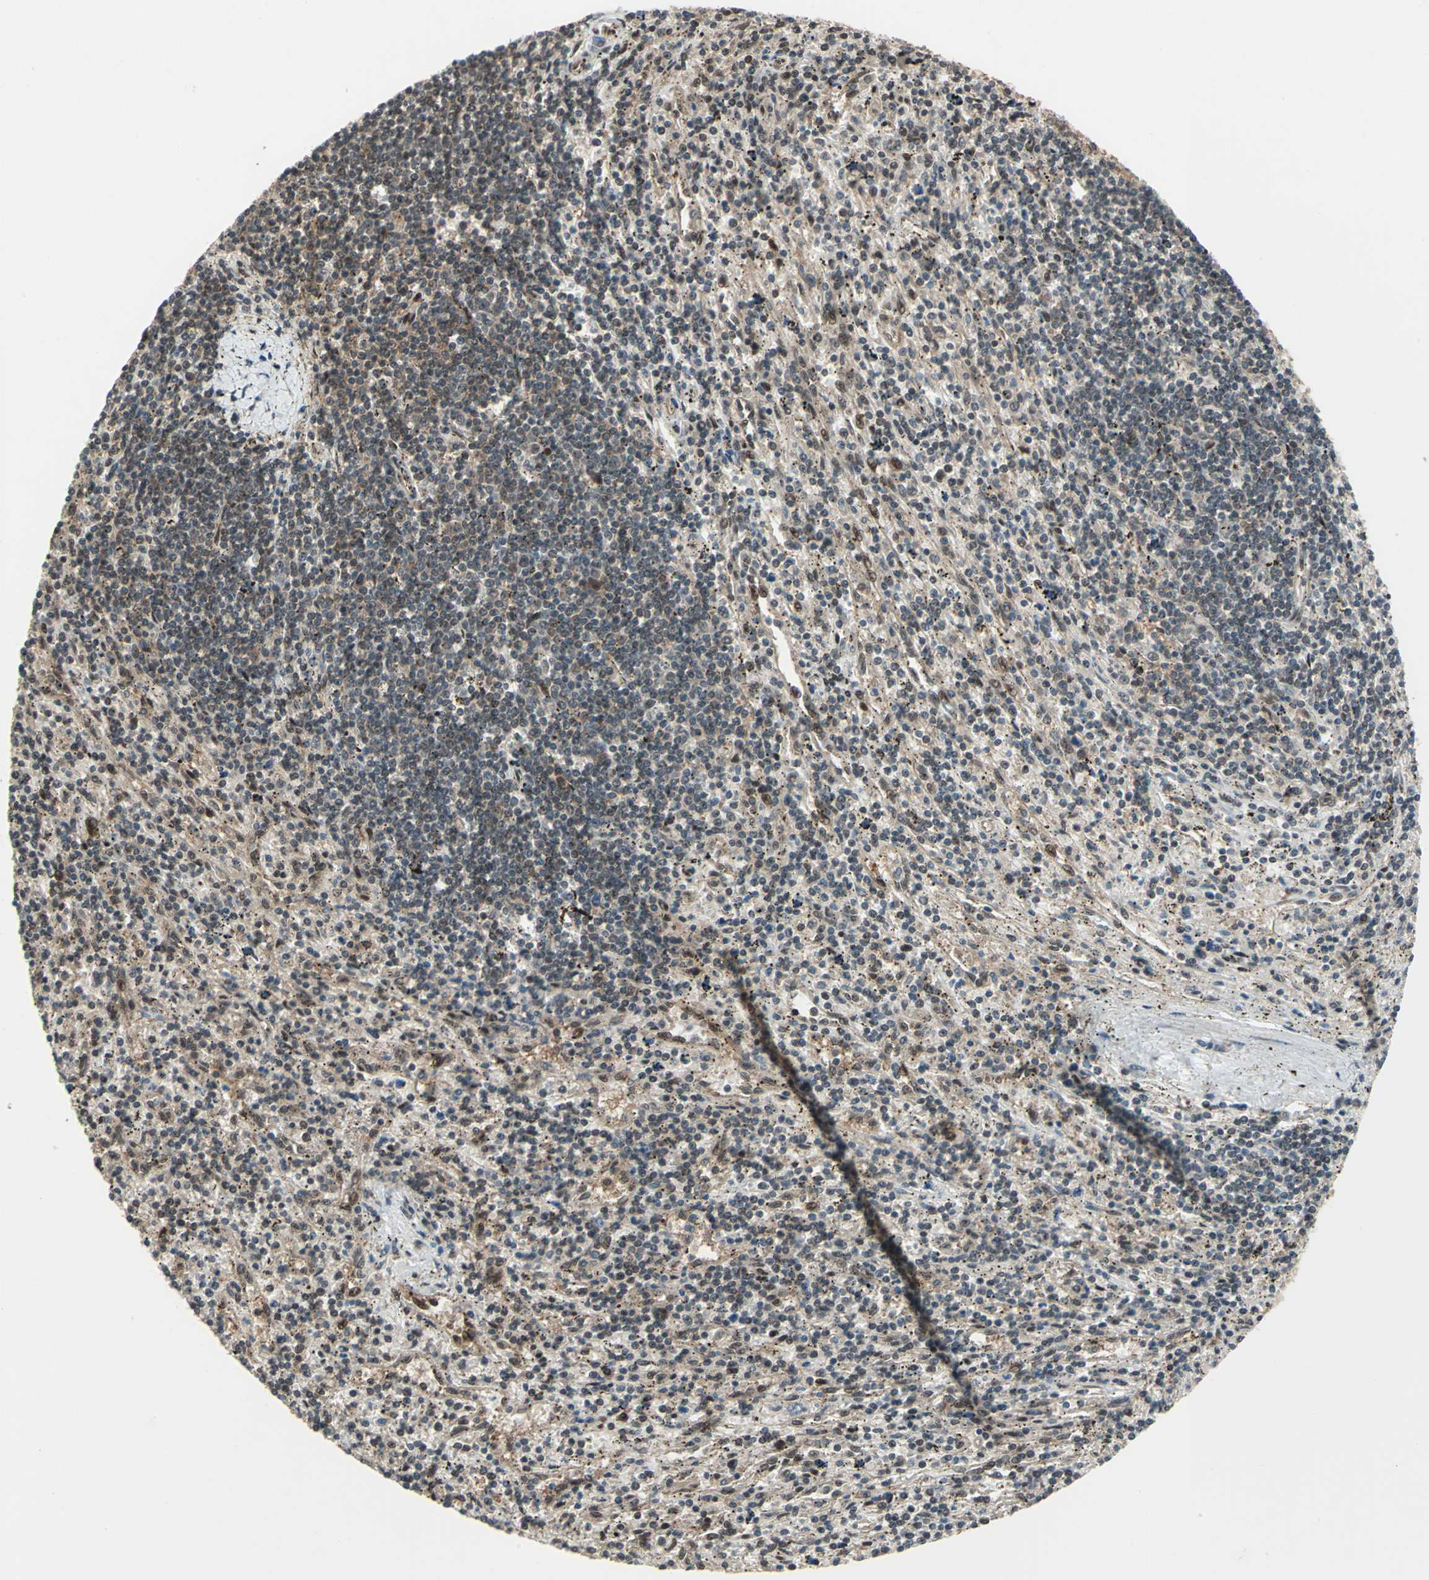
{"staining": {"intensity": "weak", "quantity": ">75%", "location": "cytoplasmic/membranous,nuclear"}, "tissue": "lymphoma", "cell_type": "Tumor cells", "image_type": "cancer", "snomed": [{"axis": "morphology", "description": "Malignant lymphoma, non-Hodgkin's type, Low grade"}, {"axis": "topography", "description": "Spleen"}], "caption": "Brown immunohistochemical staining in human lymphoma exhibits weak cytoplasmic/membranous and nuclear expression in about >75% of tumor cells.", "gene": "COPS5", "patient": {"sex": "male", "age": 76}}